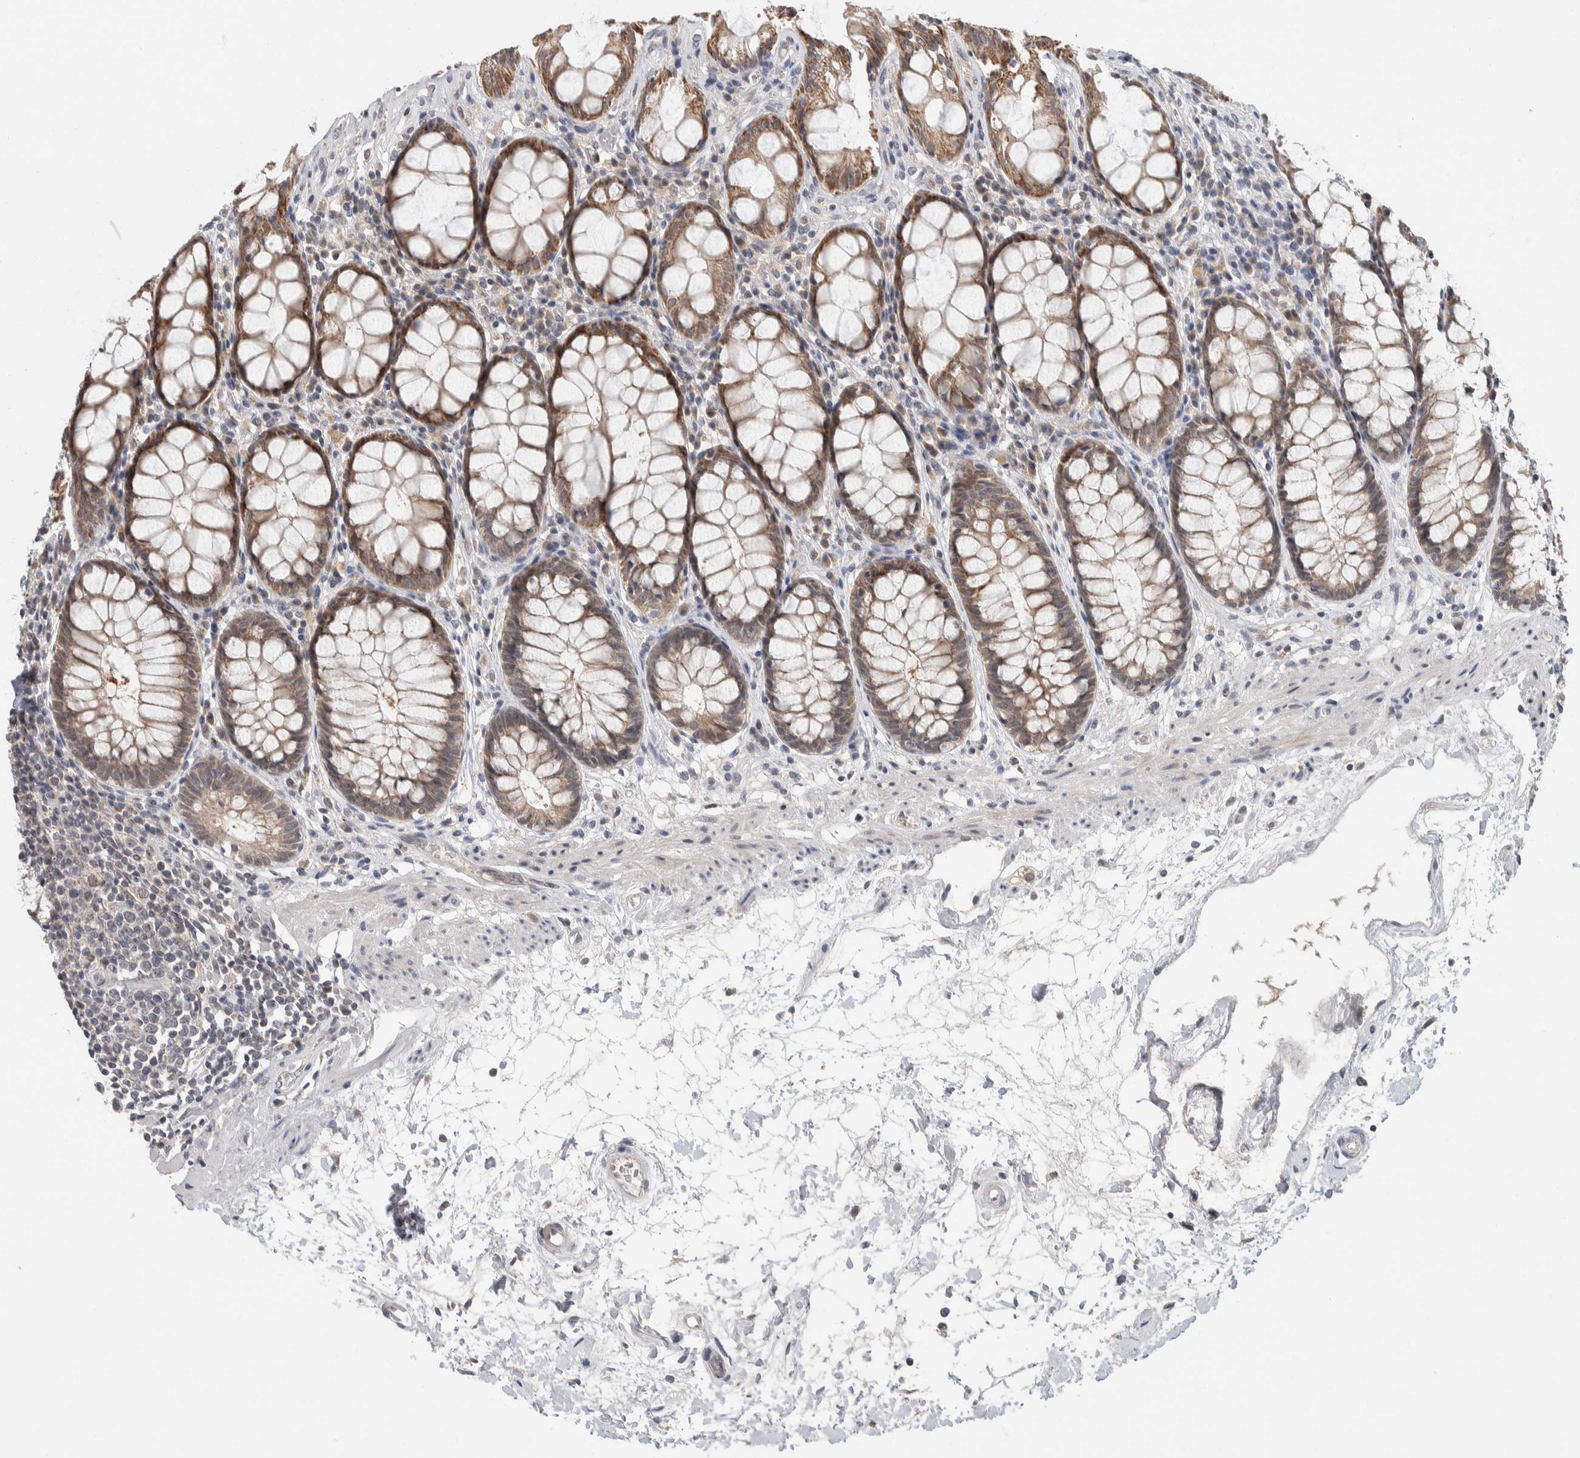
{"staining": {"intensity": "moderate", "quantity": ">75%", "location": "cytoplasmic/membranous"}, "tissue": "rectum", "cell_type": "Glandular cells", "image_type": "normal", "snomed": [{"axis": "morphology", "description": "Normal tissue, NOS"}, {"axis": "topography", "description": "Rectum"}], "caption": "Moderate cytoplasmic/membranous protein positivity is identified in approximately >75% of glandular cells in rectum. The staining was performed using DAB to visualize the protein expression in brown, while the nuclei were stained in blue with hematoxylin (Magnification: 20x).", "gene": "SHPK", "patient": {"sex": "male", "age": 64}}